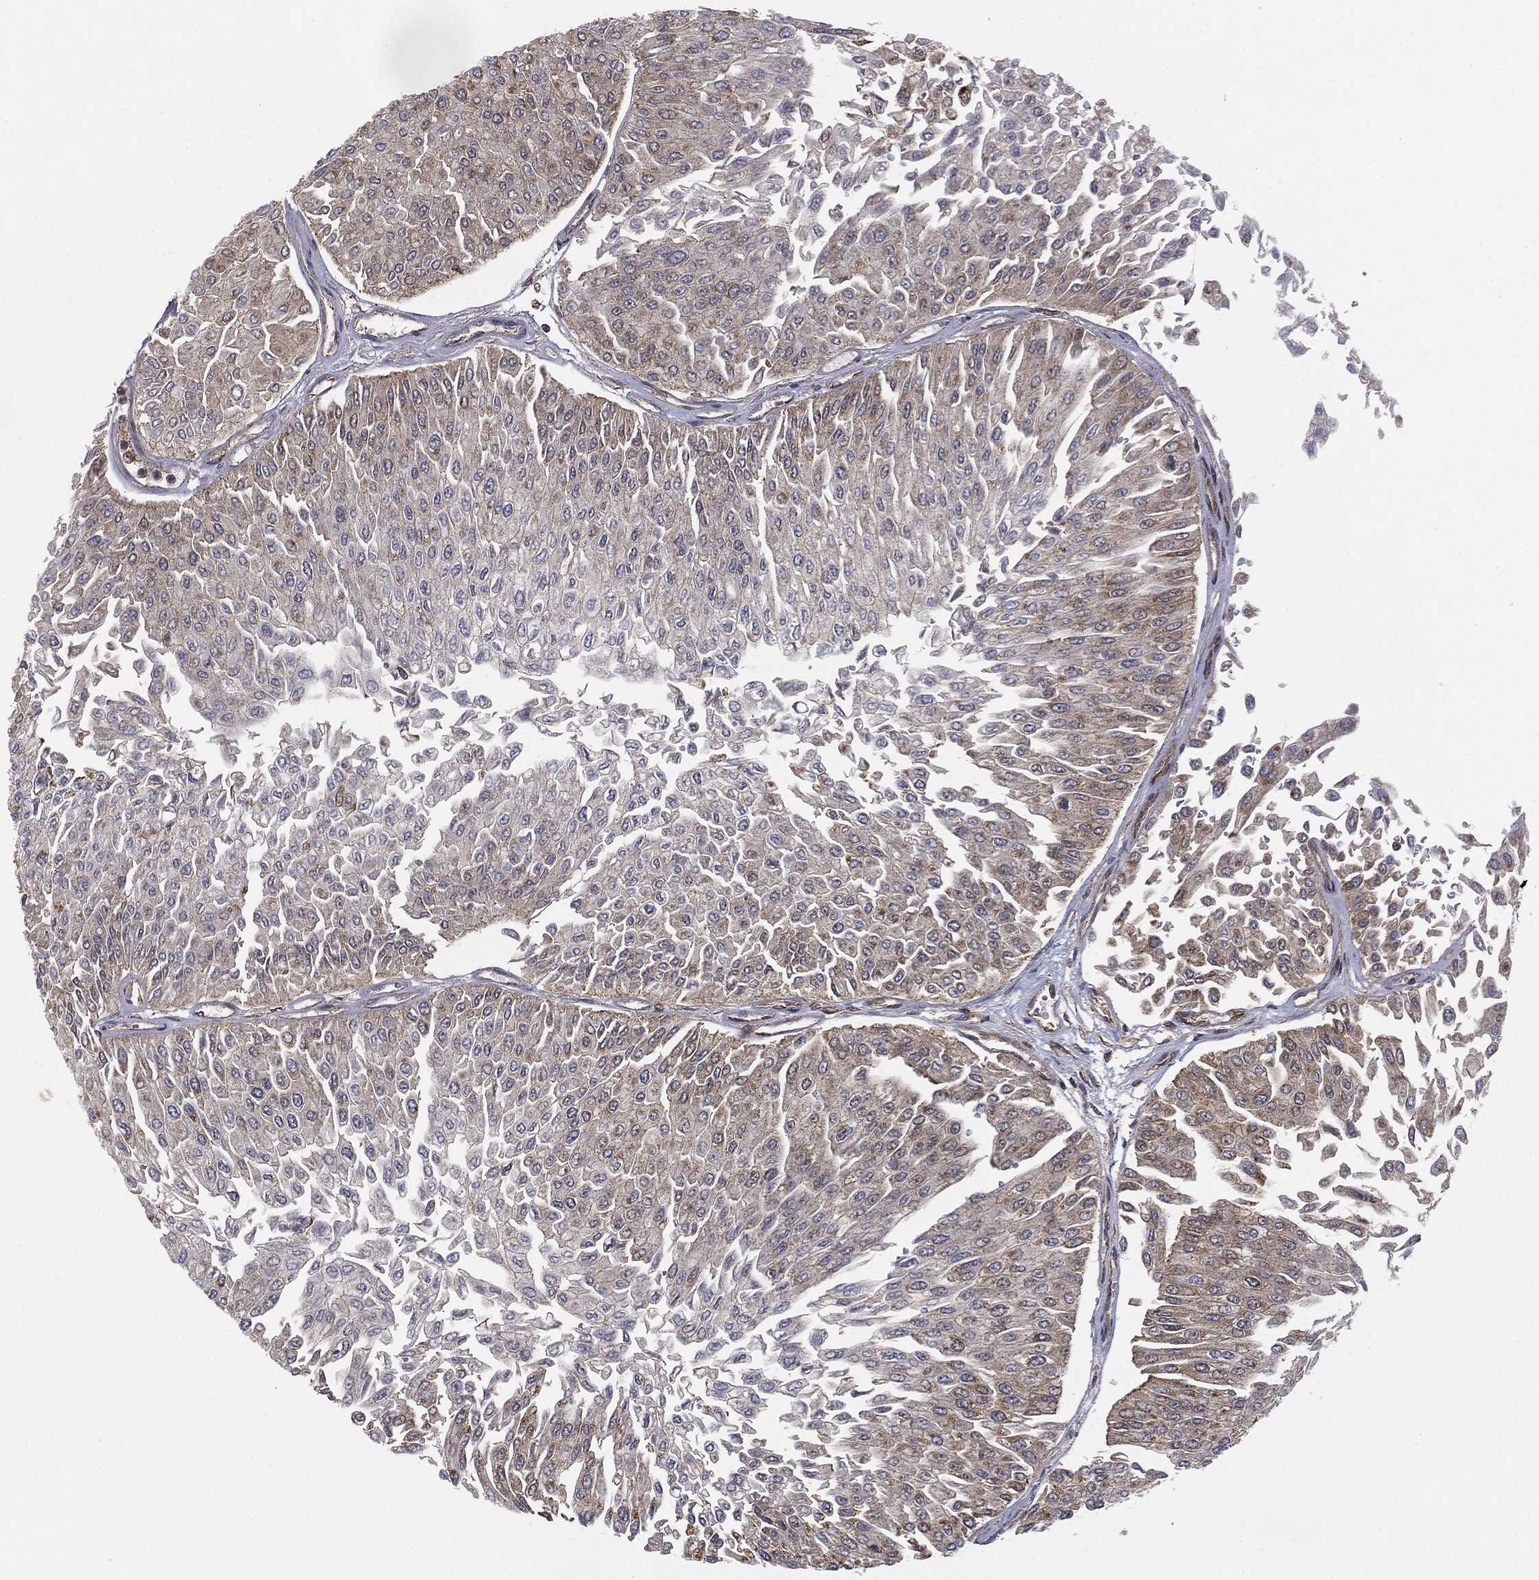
{"staining": {"intensity": "negative", "quantity": "none", "location": "none"}, "tissue": "urothelial cancer", "cell_type": "Tumor cells", "image_type": "cancer", "snomed": [{"axis": "morphology", "description": "Urothelial carcinoma, Low grade"}, {"axis": "topography", "description": "Urinary bladder"}], "caption": "IHC histopathology image of neoplastic tissue: human low-grade urothelial carcinoma stained with DAB (3,3'-diaminobenzidine) reveals no significant protein expression in tumor cells.", "gene": "MTOR", "patient": {"sex": "male", "age": 67}}